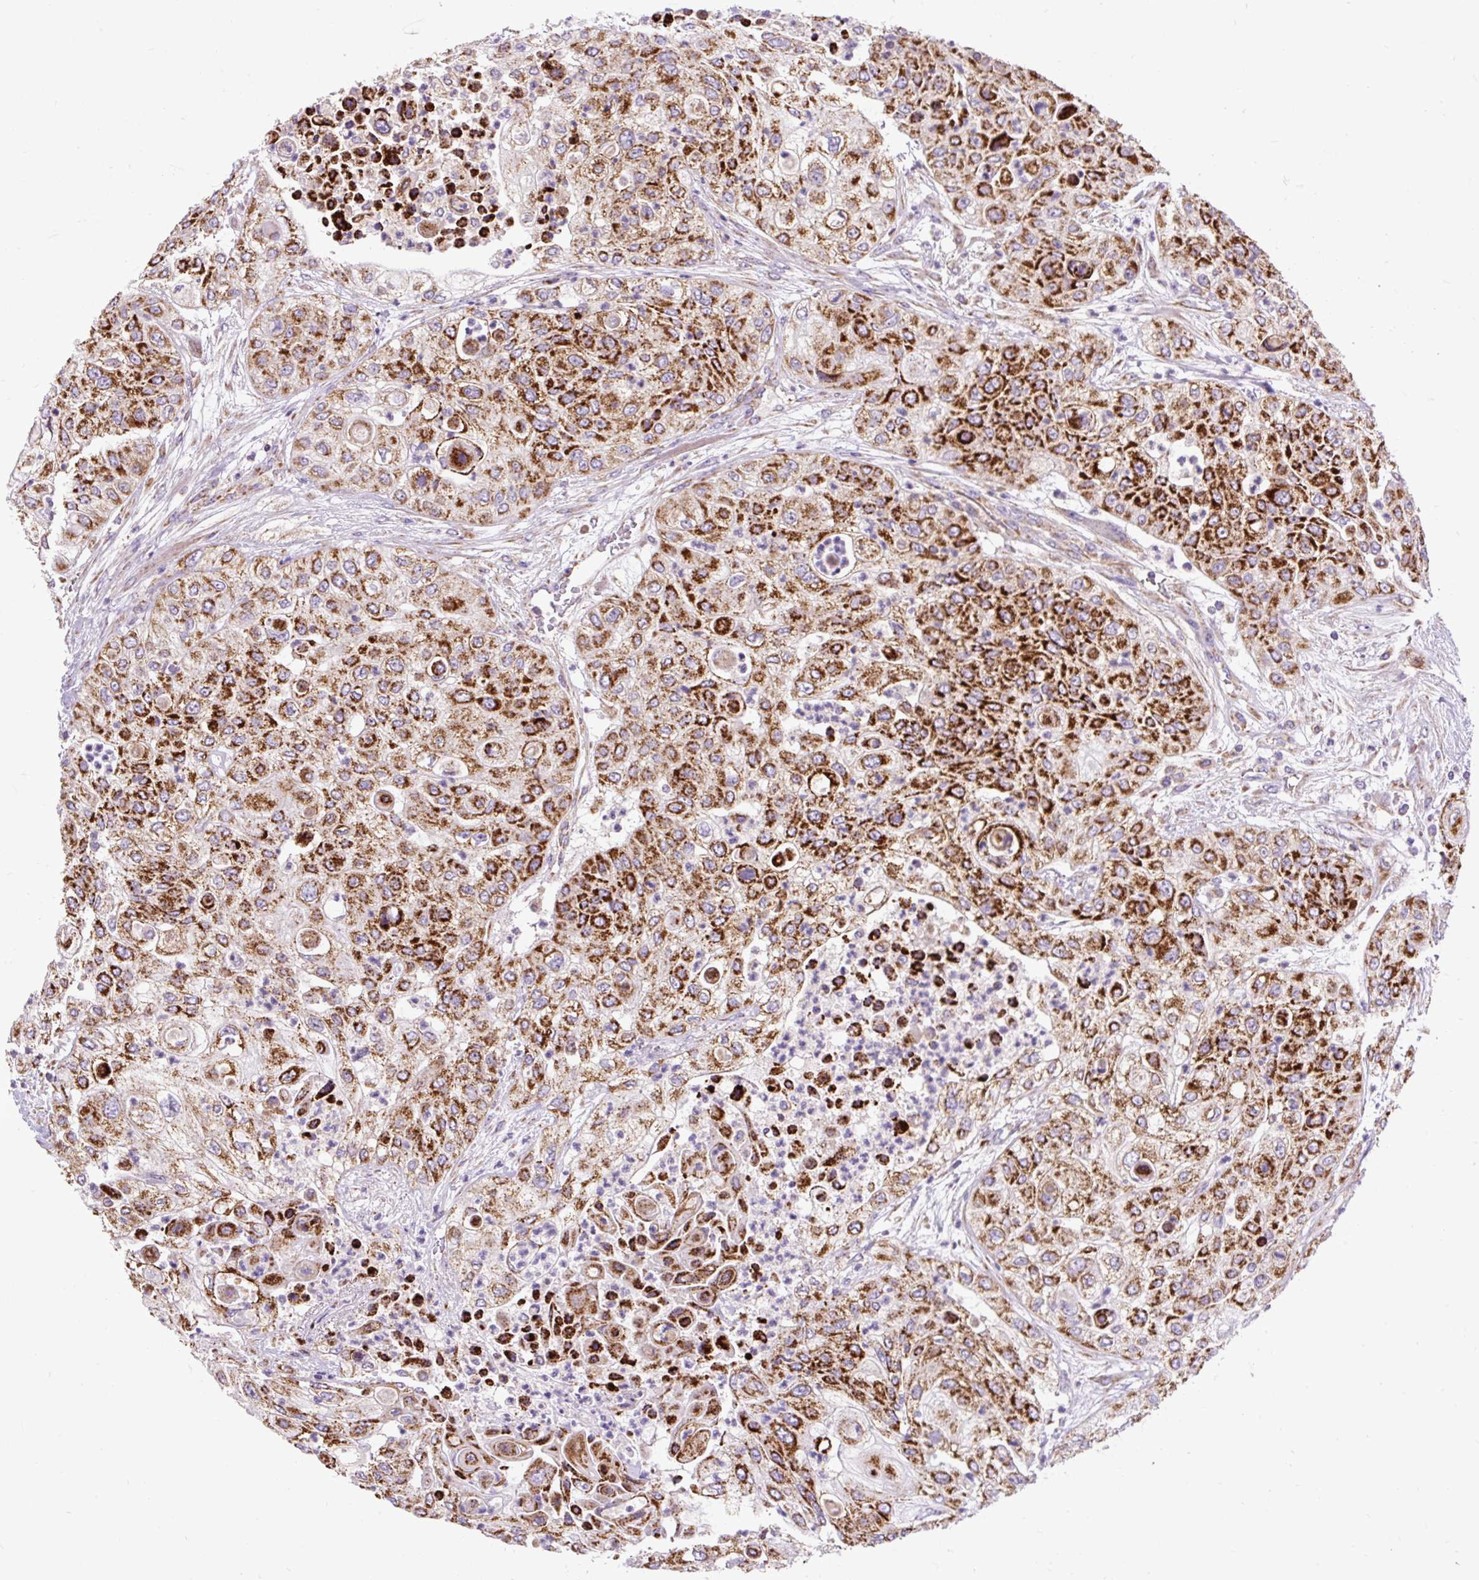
{"staining": {"intensity": "strong", "quantity": ">75%", "location": "cytoplasmic/membranous"}, "tissue": "urothelial cancer", "cell_type": "Tumor cells", "image_type": "cancer", "snomed": [{"axis": "morphology", "description": "Urothelial carcinoma, High grade"}, {"axis": "topography", "description": "Urinary bladder"}], "caption": "DAB (3,3'-diaminobenzidine) immunohistochemical staining of human urothelial carcinoma (high-grade) reveals strong cytoplasmic/membranous protein positivity in approximately >75% of tumor cells. (IHC, brightfield microscopy, high magnification).", "gene": "TOMM40", "patient": {"sex": "female", "age": 79}}